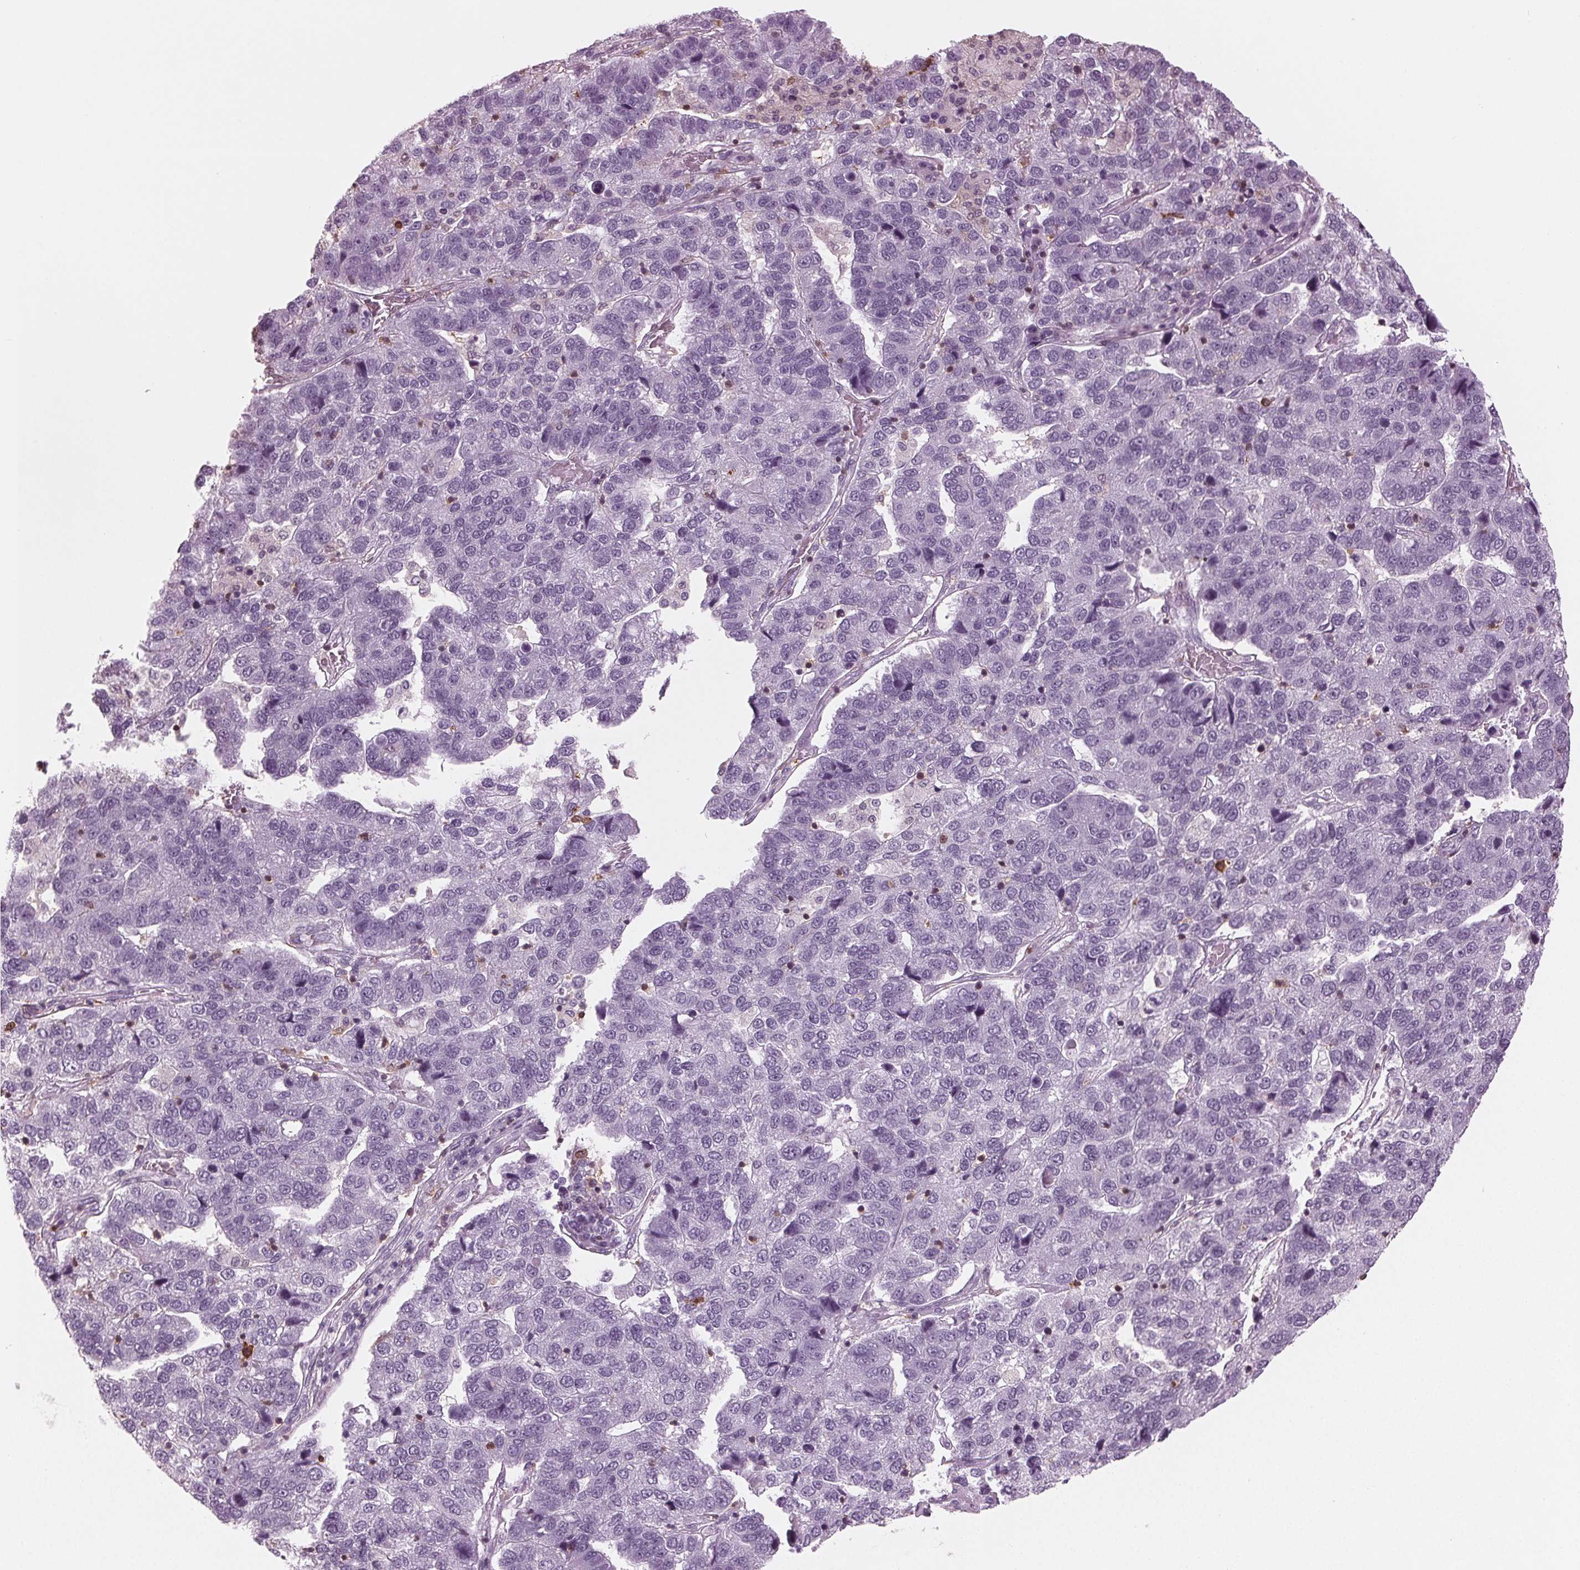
{"staining": {"intensity": "negative", "quantity": "none", "location": "none"}, "tissue": "pancreatic cancer", "cell_type": "Tumor cells", "image_type": "cancer", "snomed": [{"axis": "morphology", "description": "Adenocarcinoma, NOS"}, {"axis": "topography", "description": "Pancreas"}], "caption": "An IHC micrograph of adenocarcinoma (pancreatic) is shown. There is no staining in tumor cells of adenocarcinoma (pancreatic).", "gene": "BTLA", "patient": {"sex": "female", "age": 61}}